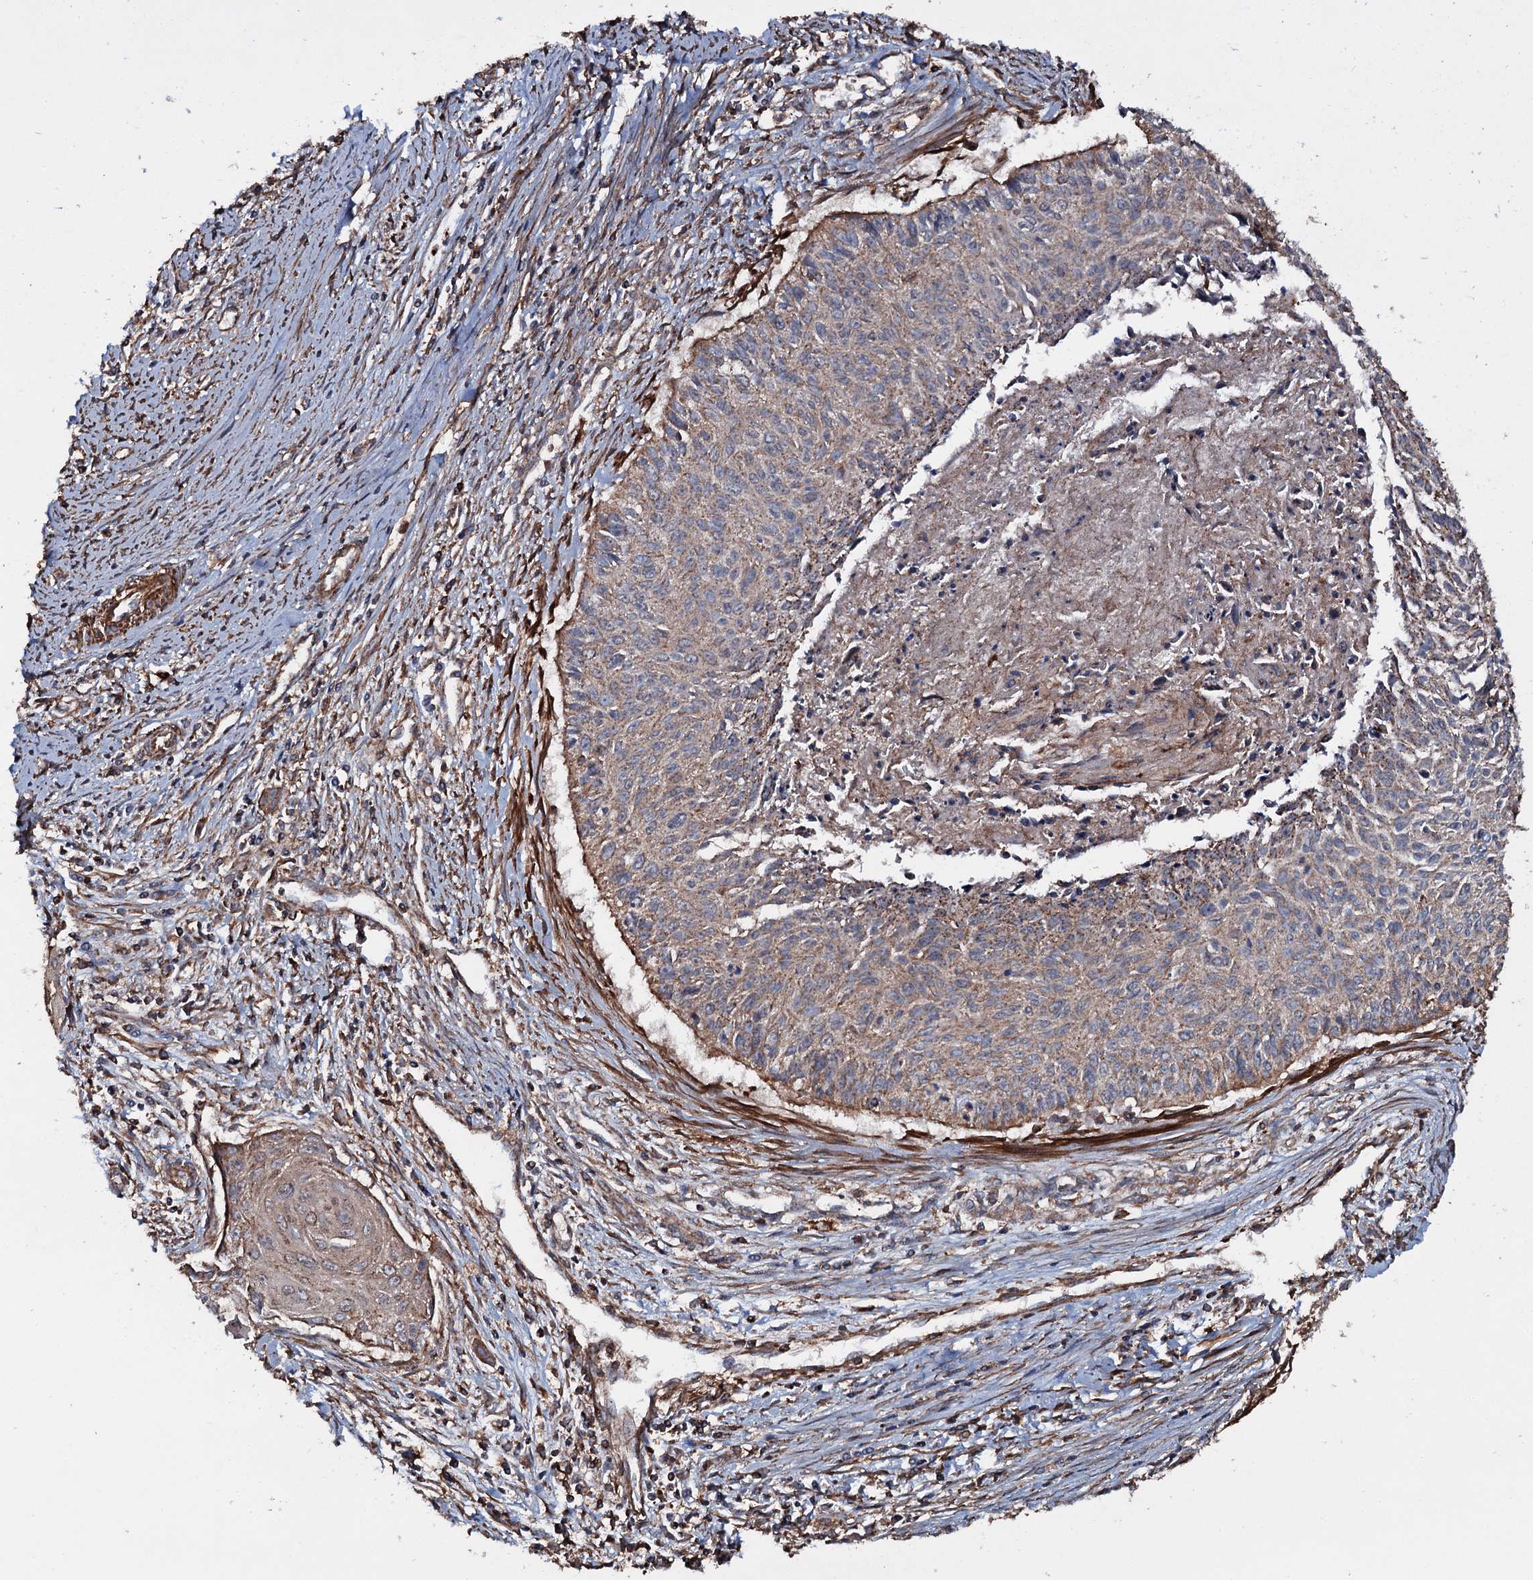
{"staining": {"intensity": "moderate", "quantity": ">75%", "location": "cytoplasmic/membranous"}, "tissue": "cervical cancer", "cell_type": "Tumor cells", "image_type": "cancer", "snomed": [{"axis": "morphology", "description": "Squamous cell carcinoma, NOS"}, {"axis": "topography", "description": "Cervix"}], "caption": "Immunohistochemistry (IHC) micrograph of cervical squamous cell carcinoma stained for a protein (brown), which displays medium levels of moderate cytoplasmic/membranous positivity in approximately >75% of tumor cells.", "gene": "VWA8", "patient": {"sex": "female", "age": 55}}